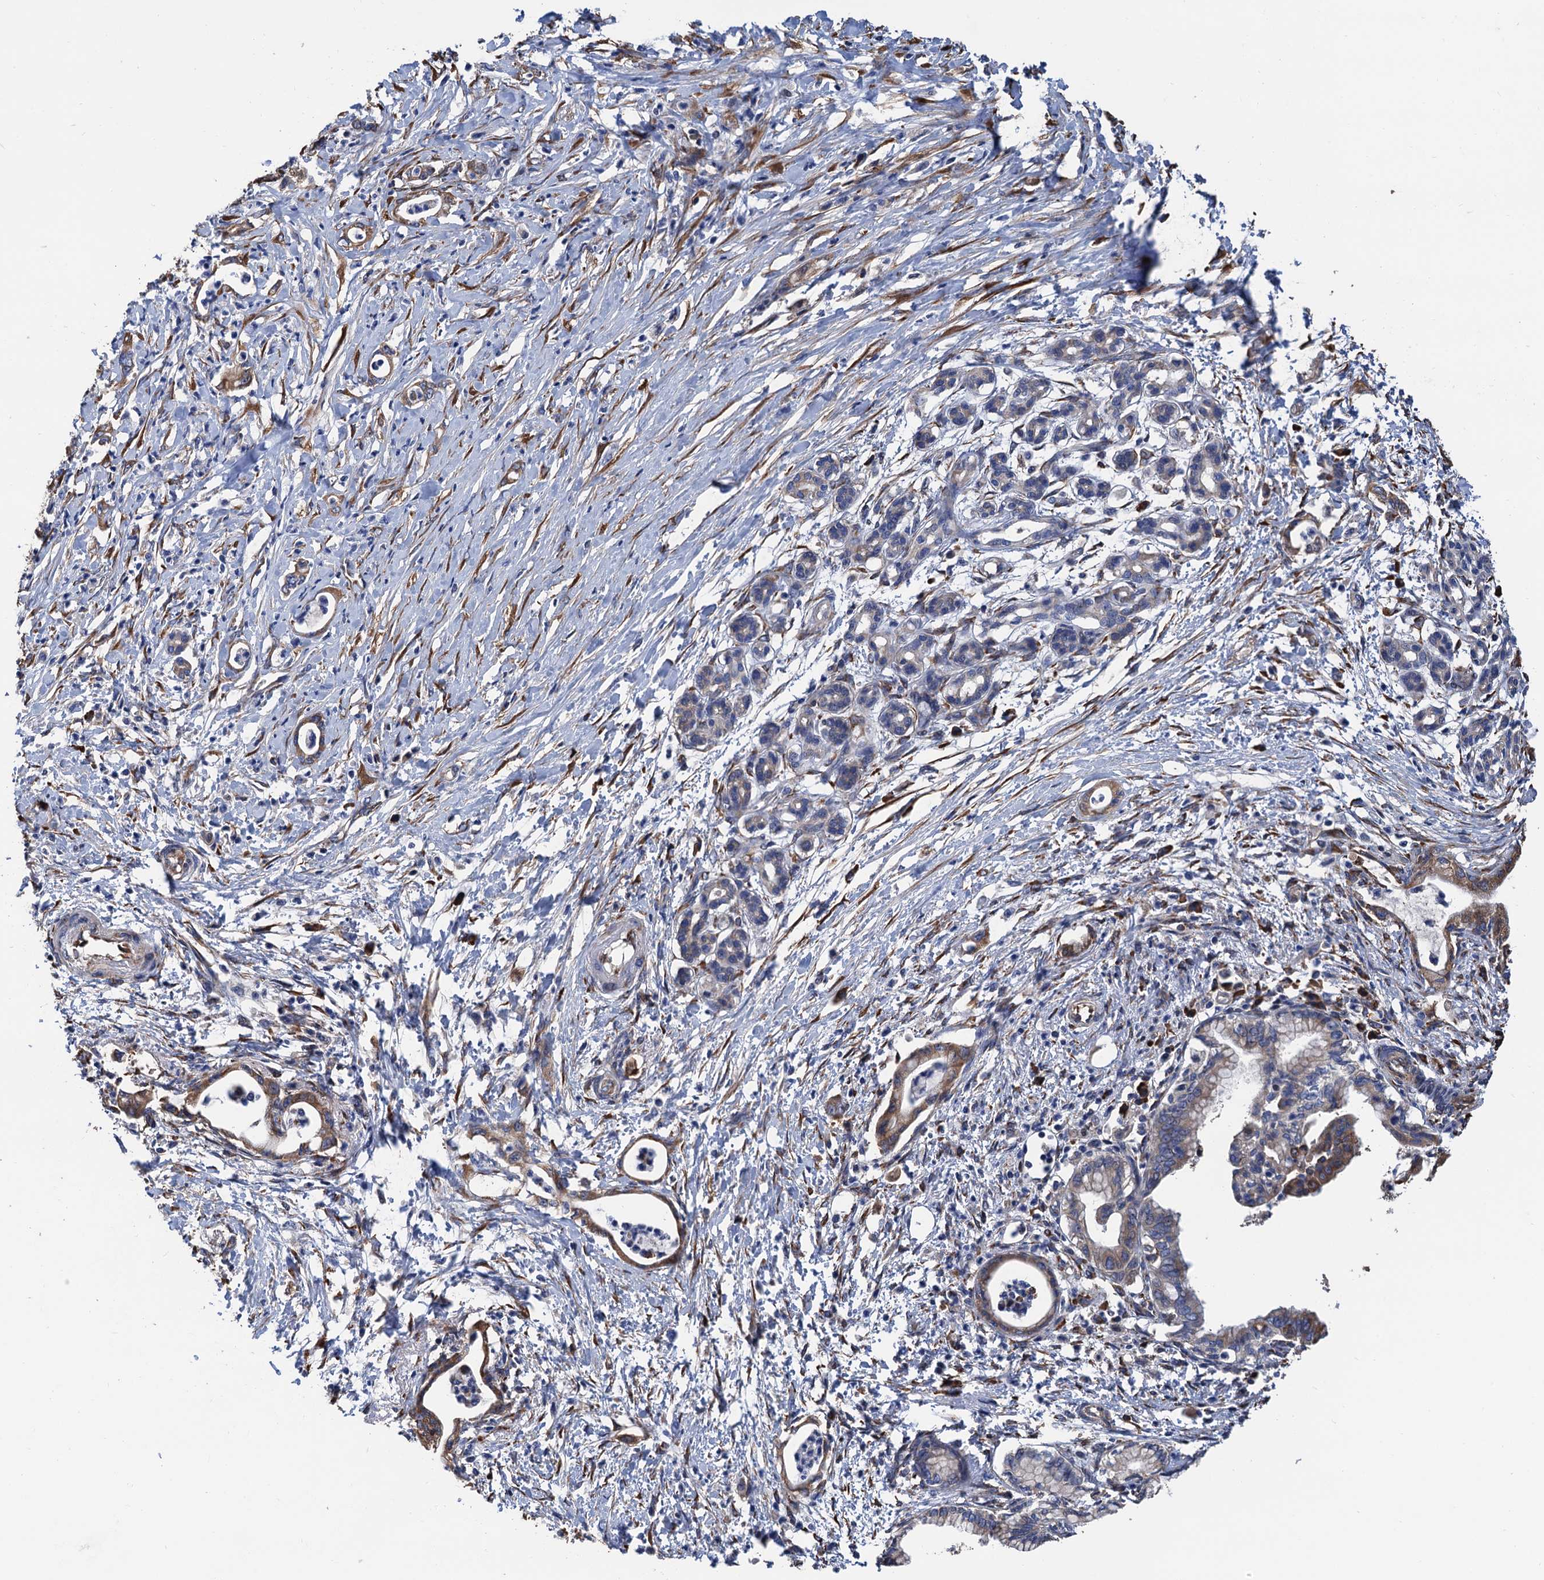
{"staining": {"intensity": "moderate", "quantity": "25%-75%", "location": "cytoplasmic/membranous"}, "tissue": "pancreatic cancer", "cell_type": "Tumor cells", "image_type": "cancer", "snomed": [{"axis": "morphology", "description": "Adenocarcinoma, NOS"}, {"axis": "topography", "description": "Pancreas"}], "caption": "Immunohistochemical staining of pancreatic adenocarcinoma exhibits medium levels of moderate cytoplasmic/membranous staining in about 25%-75% of tumor cells.", "gene": "CNNM1", "patient": {"sex": "female", "age": 55}}